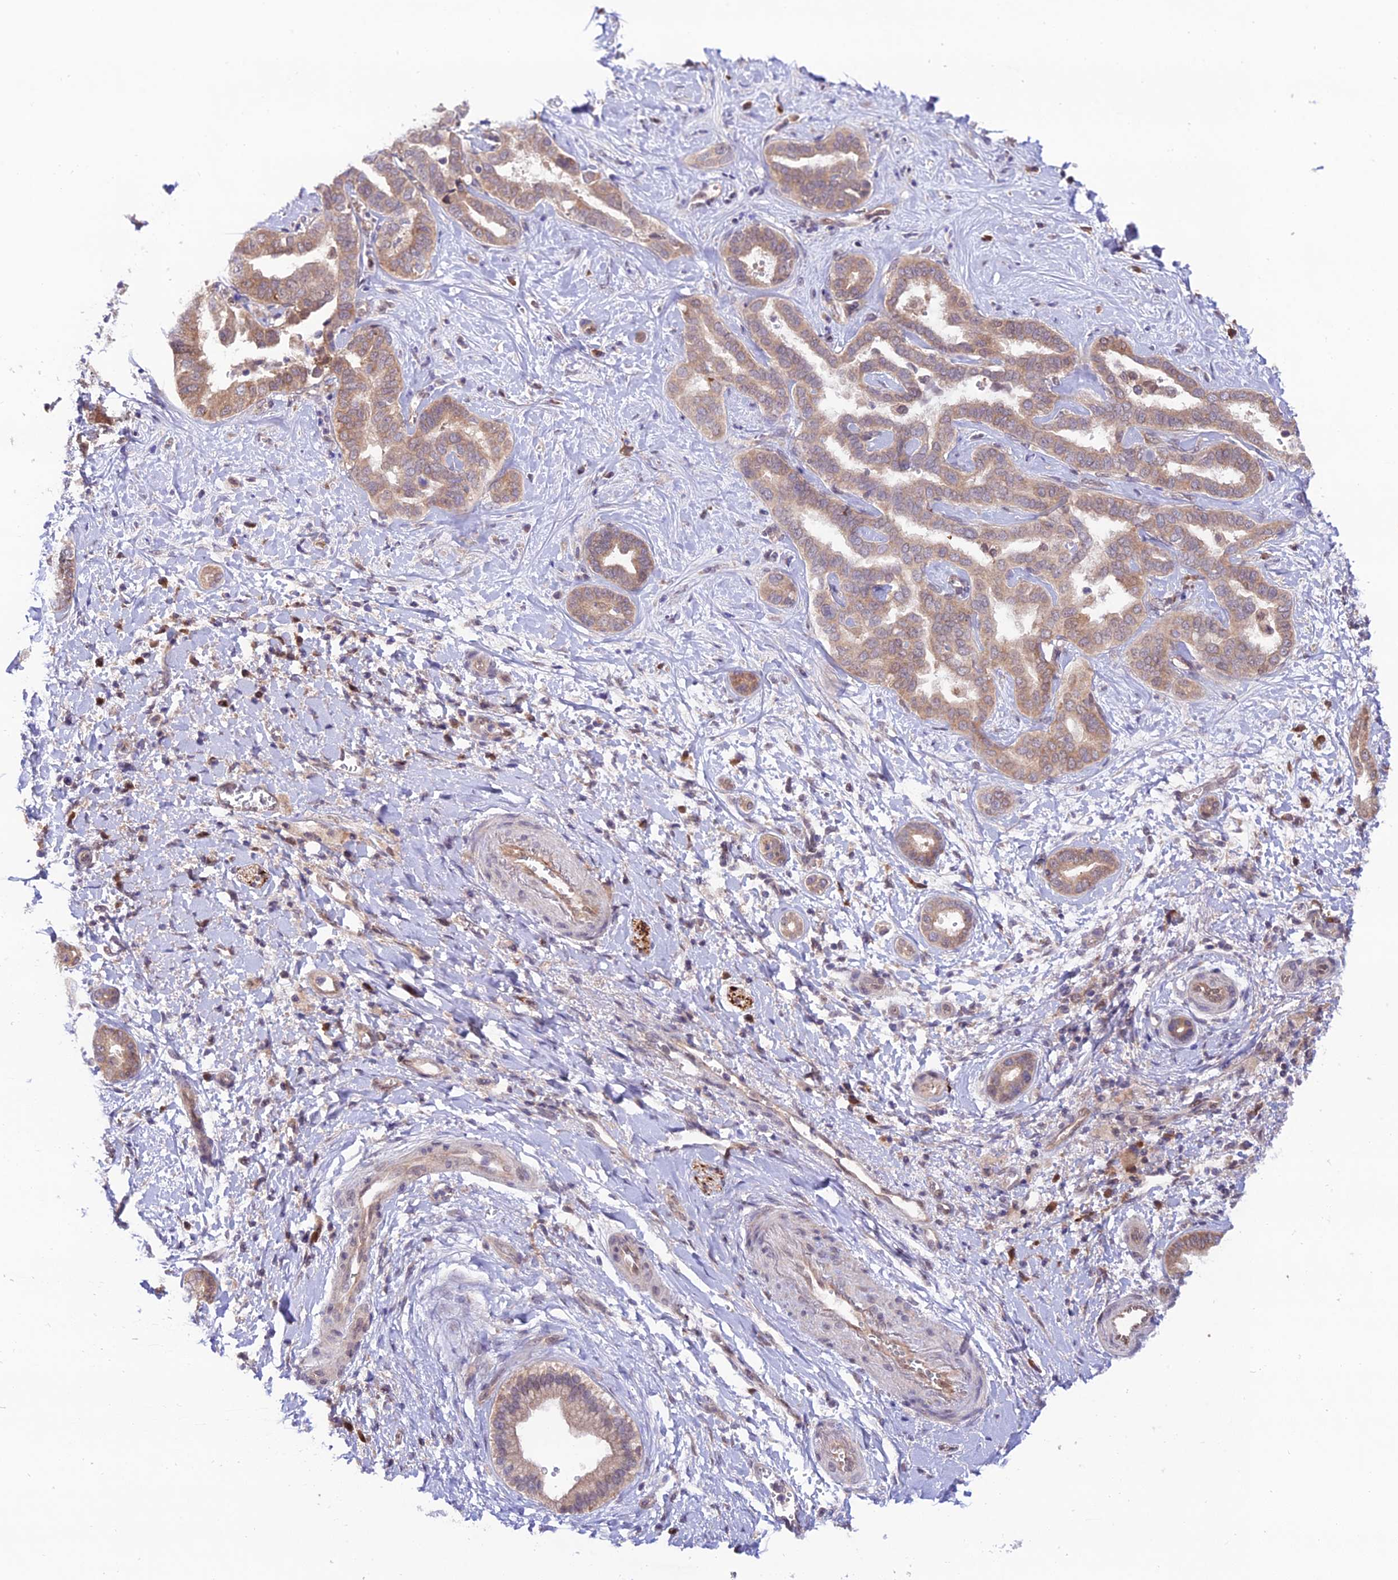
{"staining": {"intensity": "weak", "quantity": ">75%", "location": "cytoplasmic/membranous"}, "tissue": "liver cancer", "cell_type": "Tumor cells", "image_type": "cancer", "snomed": [{"axis": "morphology", "description": "Cholangiocarcinoma"}, {"axis": "topography", "description": "Liver"}], "caption": "An immunohistochemistry image of neoplastic tissue is shown. Protein staining in brown labels weak cytoplasmic/membranous positivity in liver cancer within tumor cells. Using DAB (brown) and hematoxylin (blue) stains, captured at high magnification using brightfield microscopy.", "gene": "TRIM40", "patient": {"sex": "female", "age": 77}}